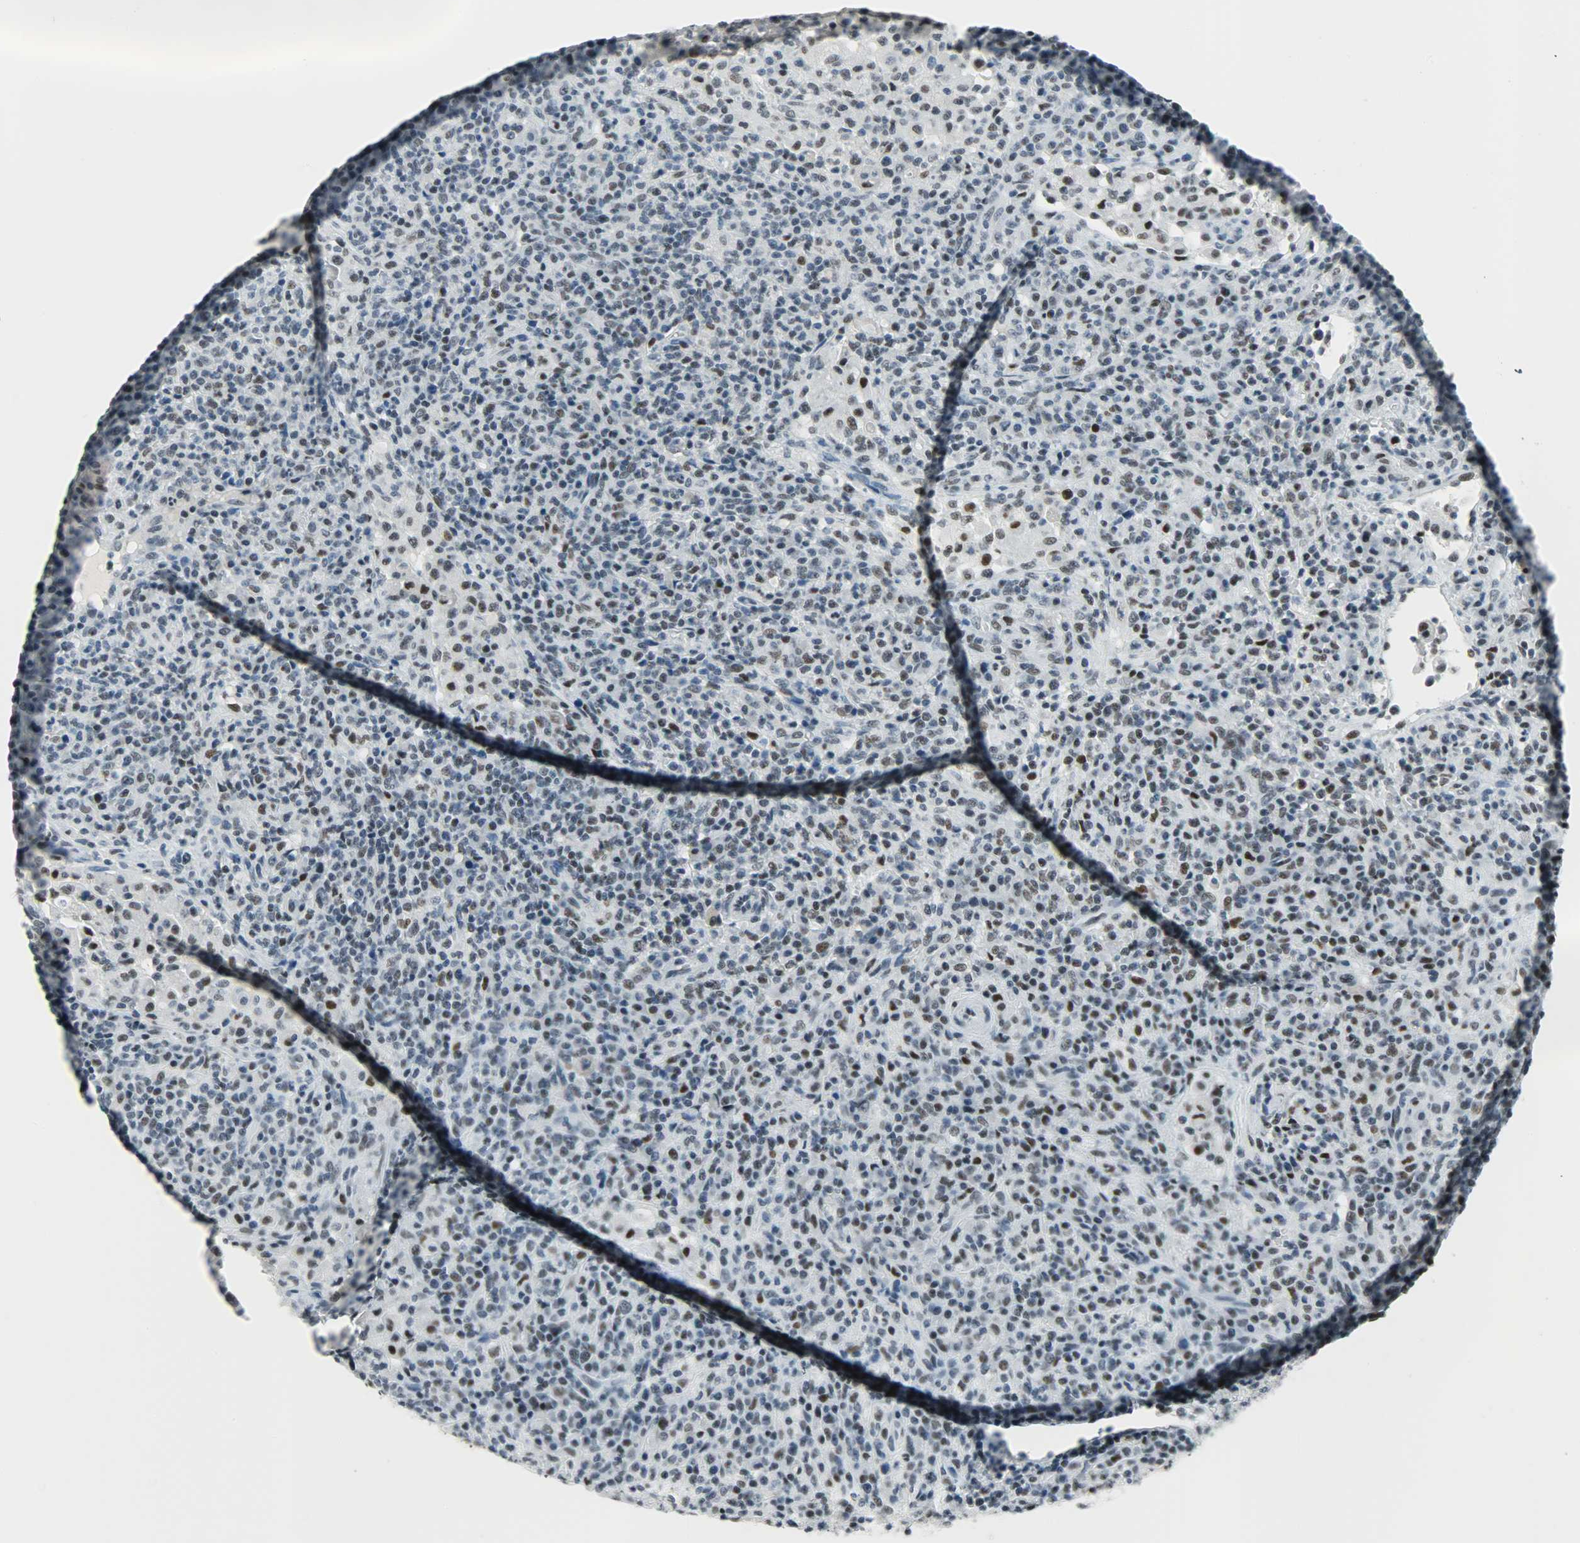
{"staining": {"intensity": "moderate", "quantity": "<25%", "location": "nuclear"}, "tissue": "lymphoma", "cell_type": "Tumor cells", "image_type": "cancer", "snomed": [{"axis": "morphology", "description": "Hodgkin's disease, NOS"}, {"axis": "topography", "description": "Lymph node"}], "caption": "The micrograph shows staining of Hodgkin's disease, revealing moderate nuclear protein positivity (brown color) within tumor cells.", "gene": "SNRPA", "patient": {"sex": "male", "age": 65}}